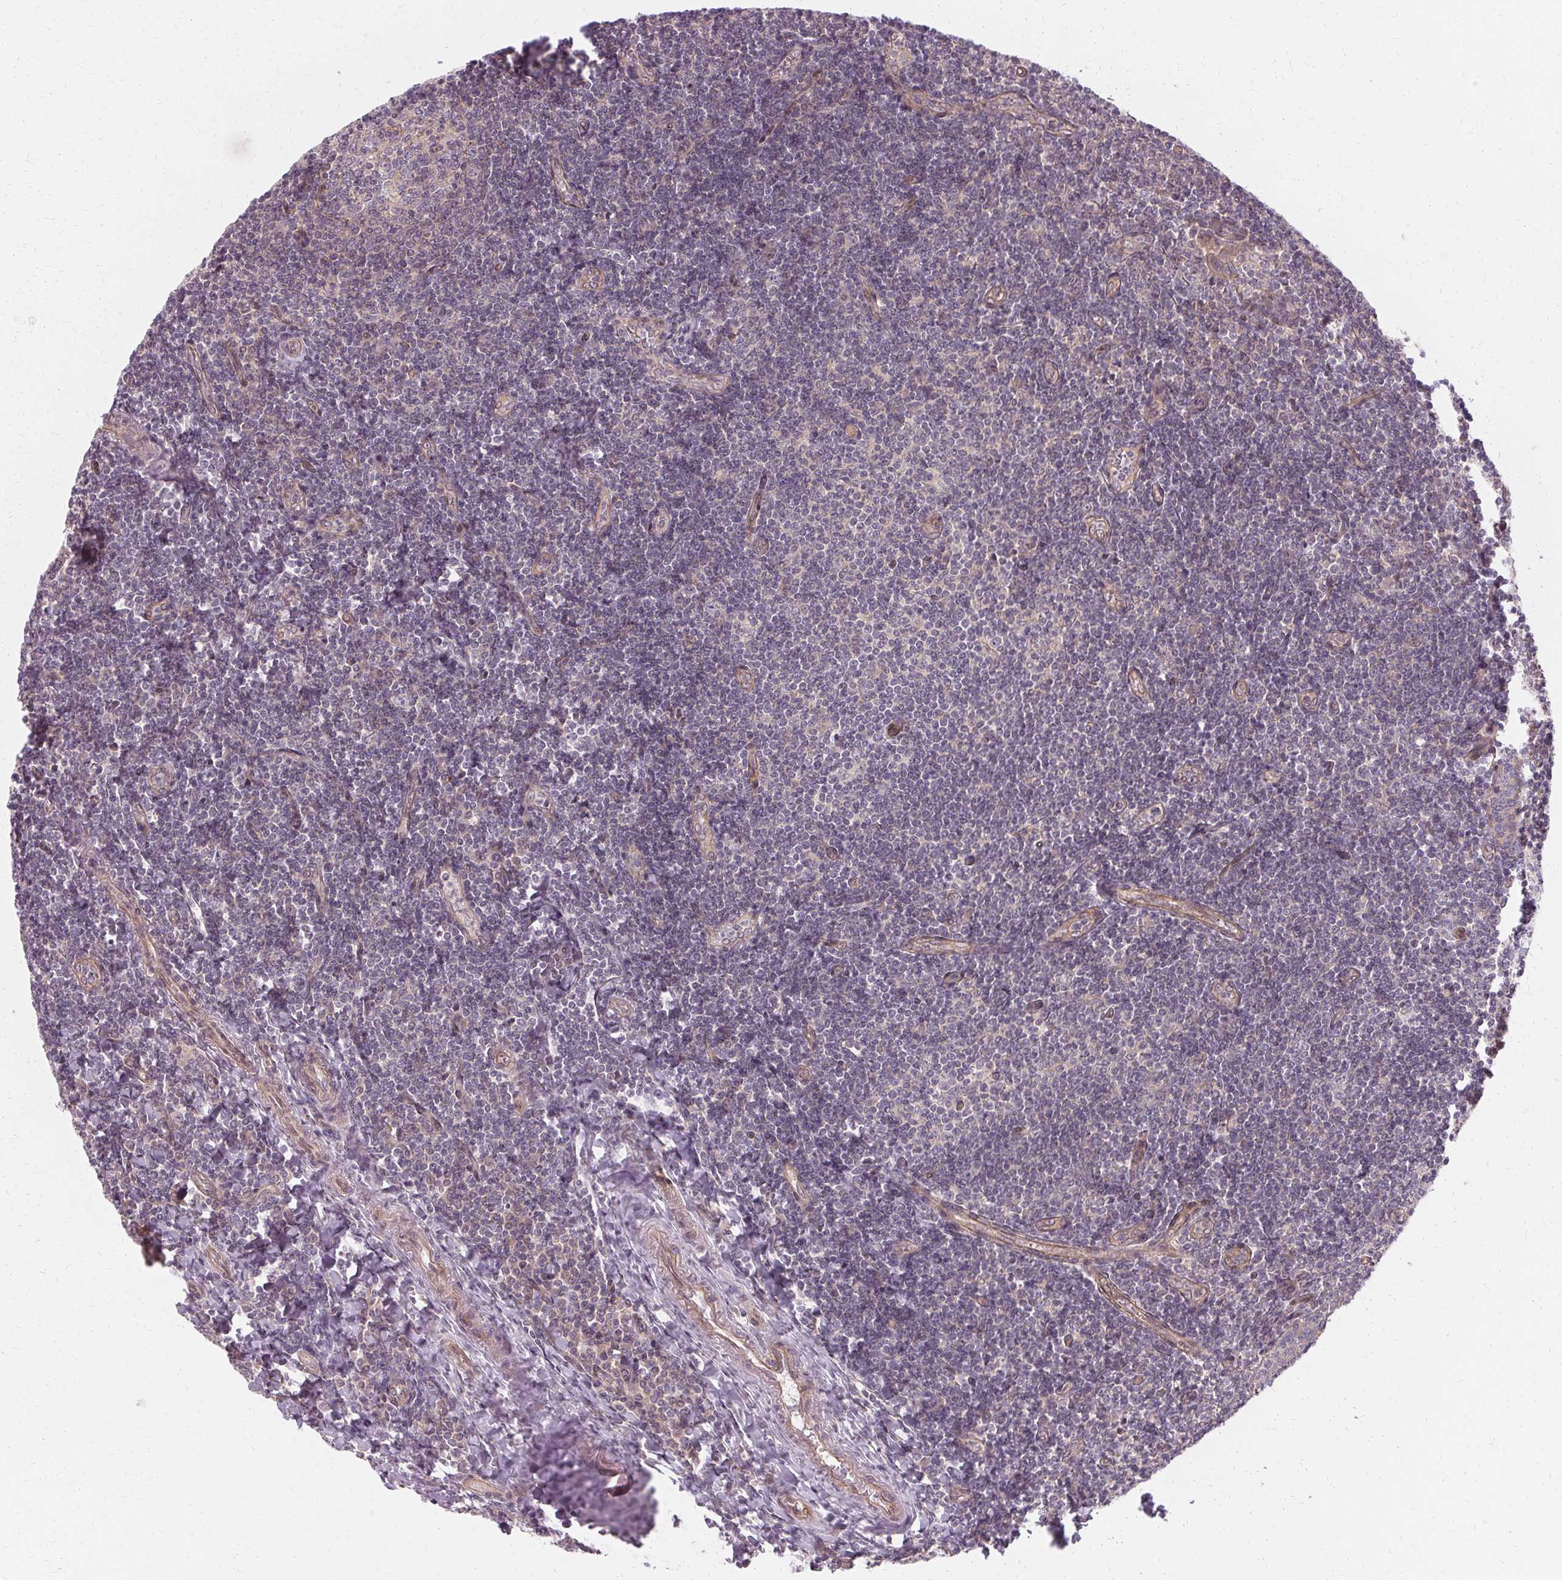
{"staining": {"intensity": "negative", "quantity": "none", "location": "none"}, "tissue": "tonsil", "cell_type": "Germinal center cells", "image_type": "normal", "snomed": [{"axis": "morphology", "description": "Normal tissue, NOS"}, {"axis": "morphology", "description": "Inflammation, NOS"}, {"axis": "topography", "description": "Tonsil"}], "caption": "IHC image of normal human tonsil stained for a protein (brown), which displays no positivity in germinal center cells.", "gene": "USP8", "patient": {"sex": "female", "age": 31}}